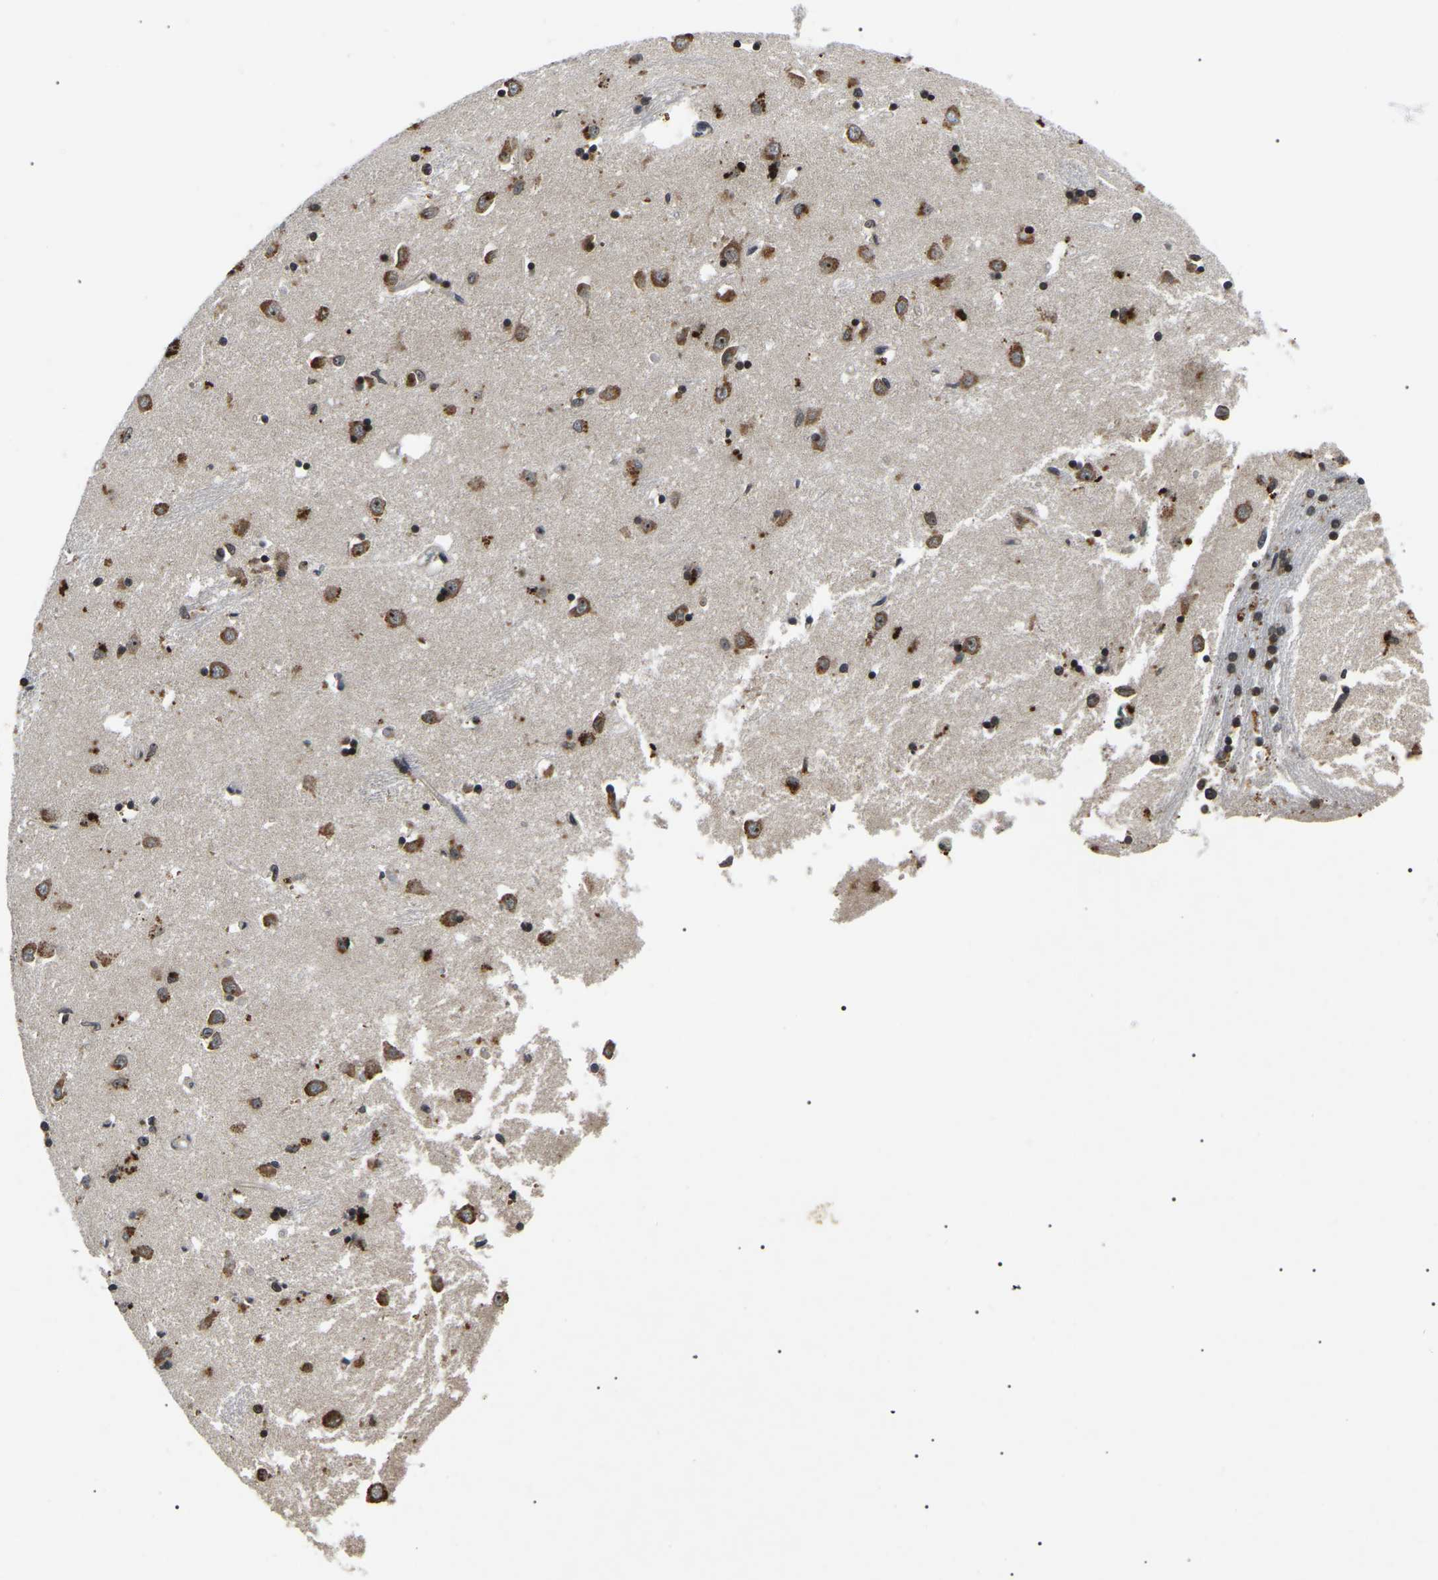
{"staining": {"intensity": "moderate", "quantity": "25%-75%", "location": "cytoplasmic/membranous,nuclear"}, "tissue": "caudate", "cell_type": "Glial cells", "image_type": "normal", "snomed": [{"axis": "morphology", "description": "Normal tissue, NOS"}, {"axis": "topography", "description": "Lateral ventricle wall"}], "caption": "A photomicrograph of caudate stained for a protein demonstrates moderate cytoplasmic/membranous,nuclear brown staining in glial cells. The staining was performed using DAB (3,3'-diaminobenzidine), with brown indicating positive protein expression. Nuclei are stained blue with hematoxylin.", "gene": "RBM28", "patient": {"sex": "female", "age": 19}}